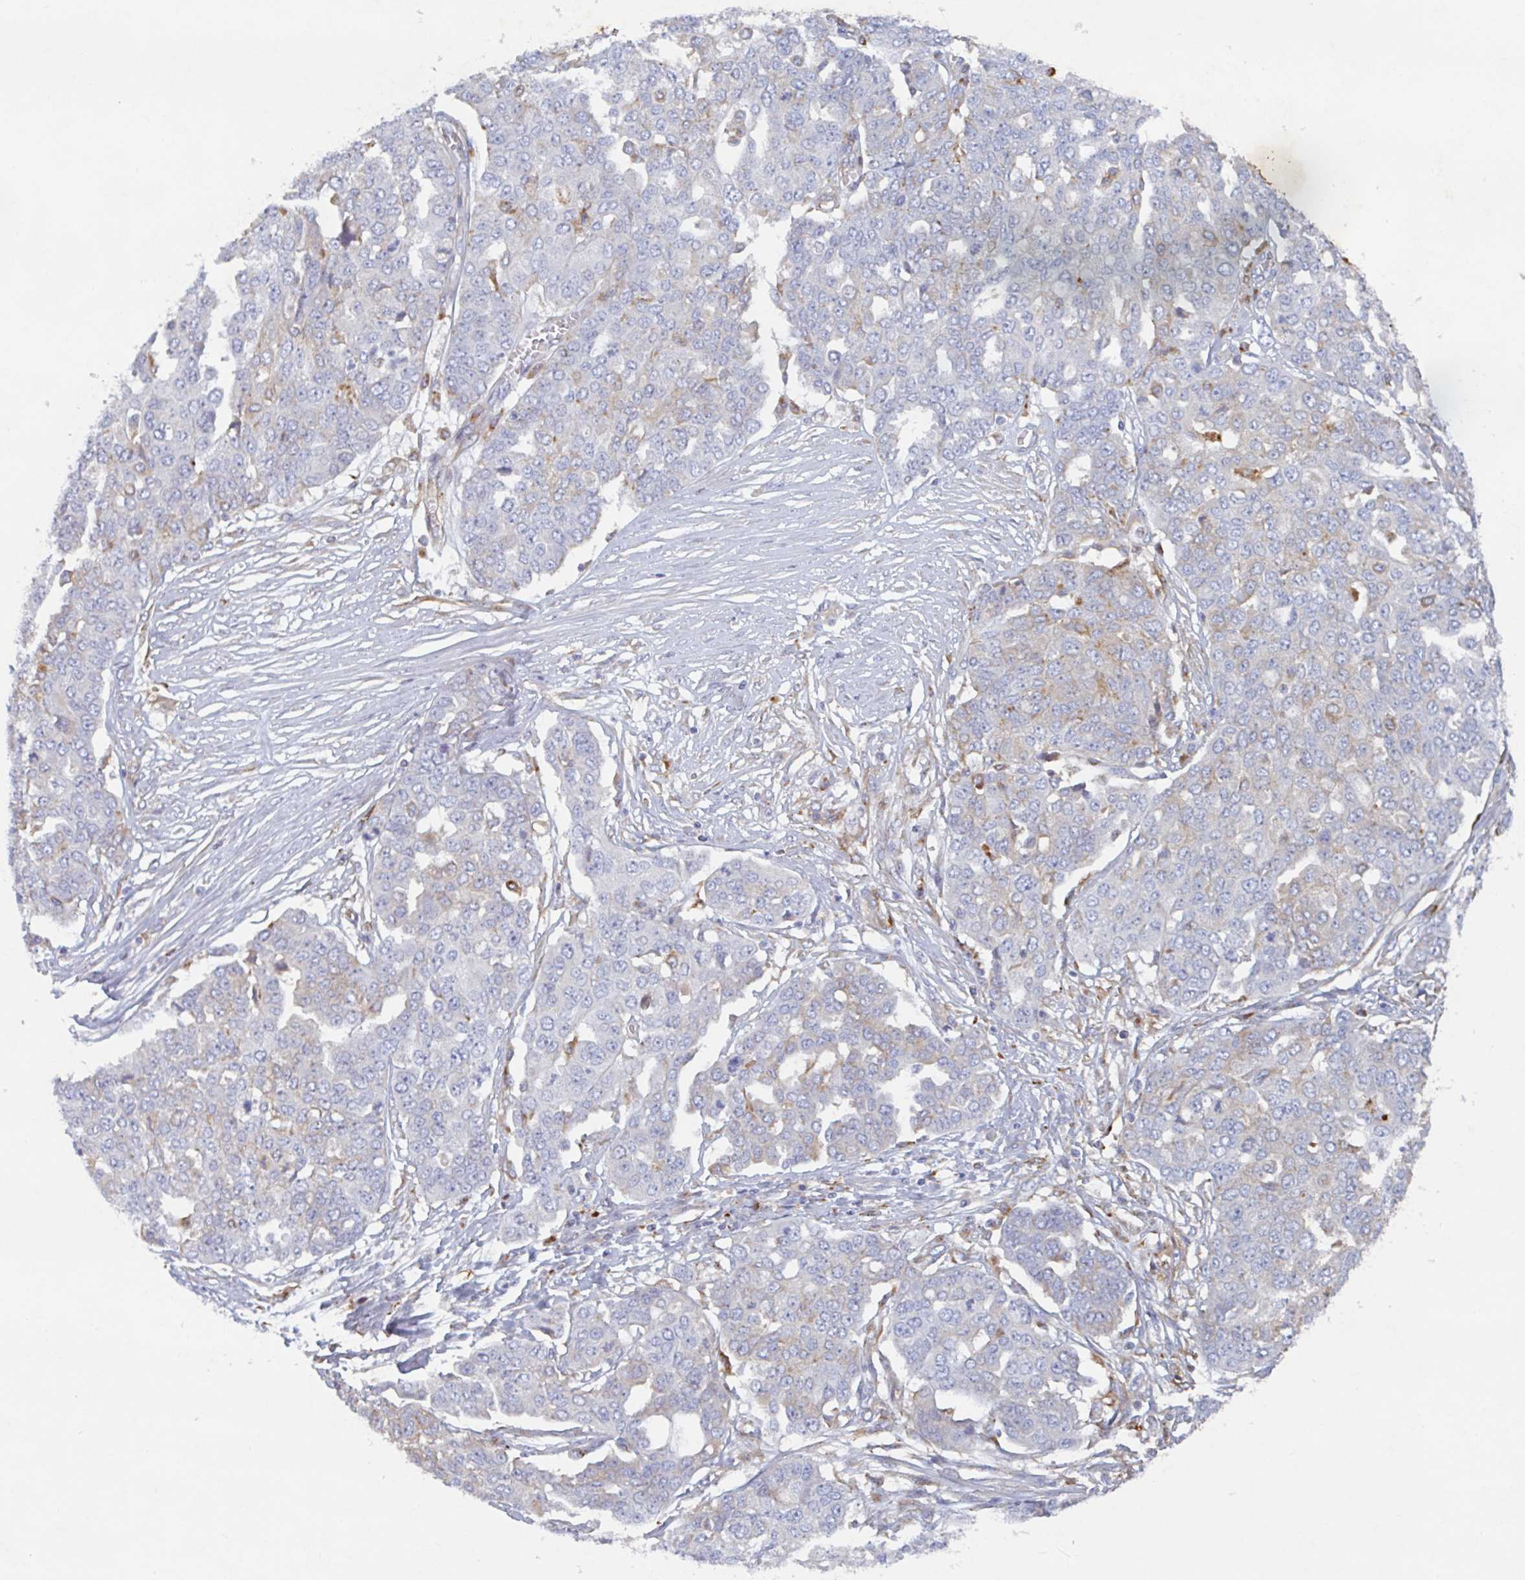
{"staining": {"intensity": "negative", "quantity": "none", "location": "none"}, "tissue": "ovarian cancer", "cell_type": "Tumor cells", "image_type": "cancer", "snomed": [{"axis": "morphology", "description": "Cystadenocarcinoma, serous, NOS"}, {"axis": "topography", "description": "Soft tissue"}, {"axis": "topography", "description": "Ovary"}], "caption": "DAB (3,3'-diaminobenzidine) immunohistochemical staining of ovarian serous cystadenocarcinoma displays no significant positivity in tumor cells.", "gene": "MANBA", "patient": {"sex": "female", "age": 57}}